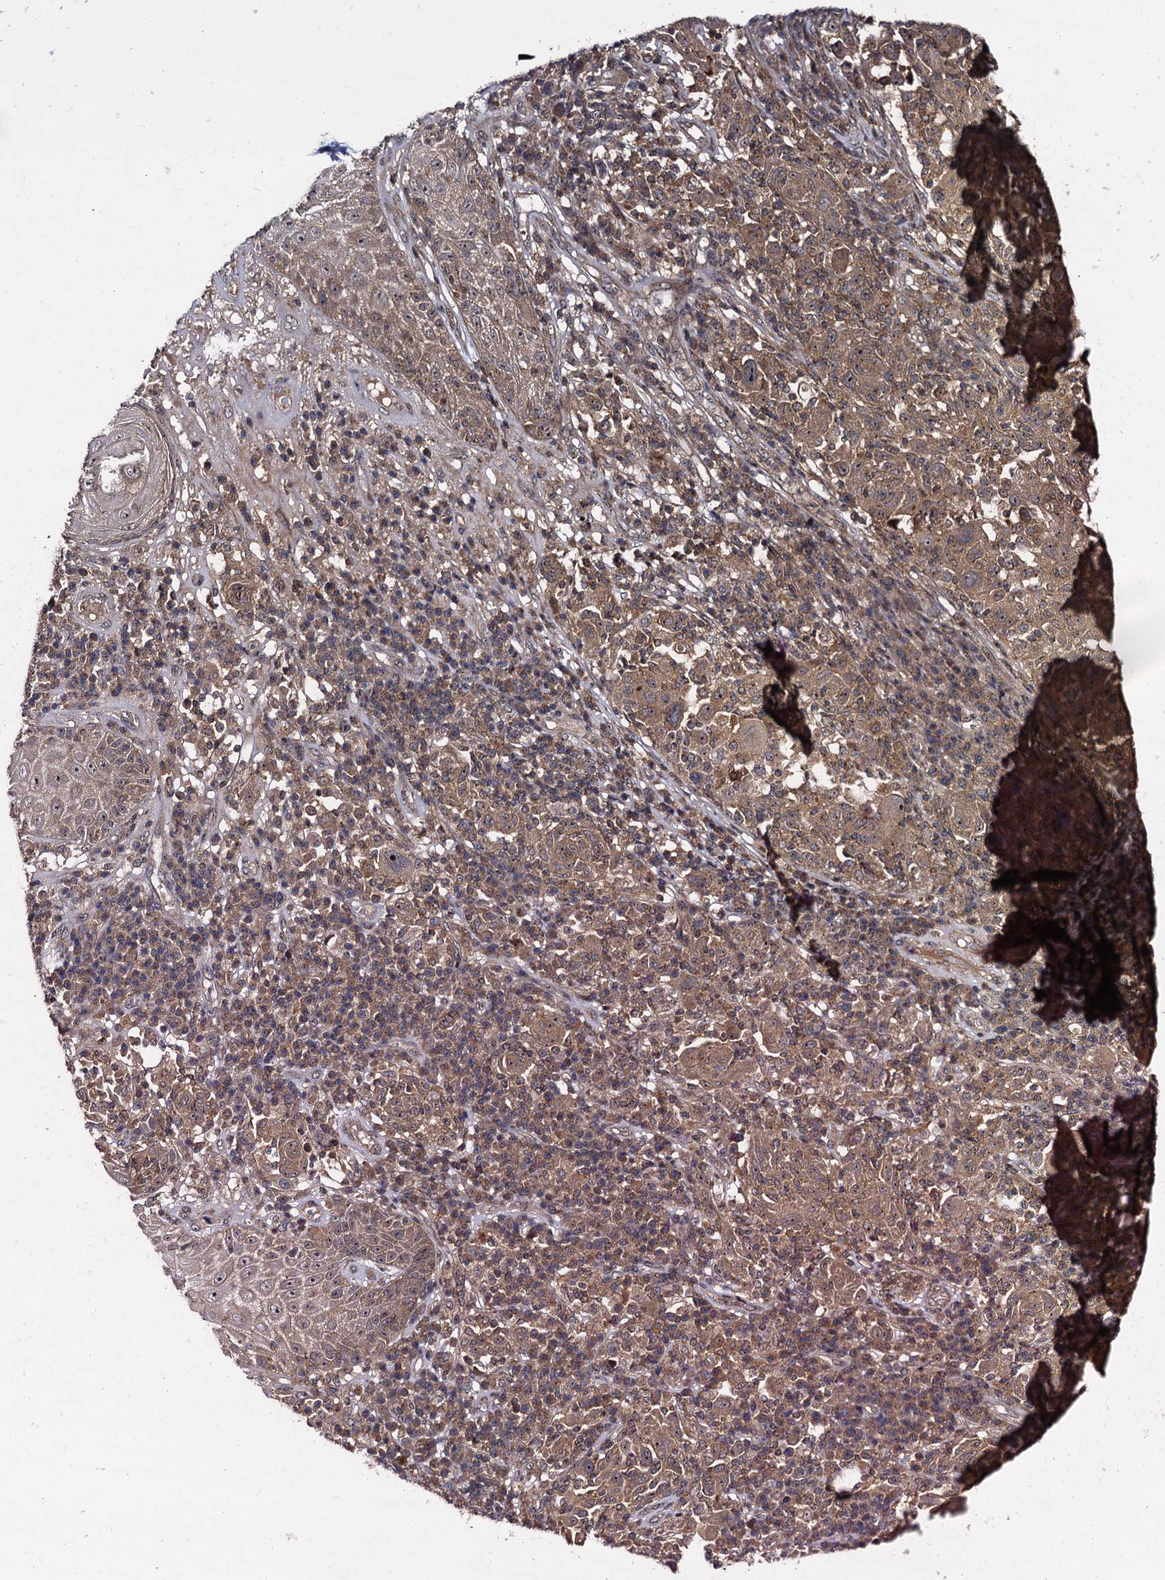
{"staining": {"intensity": "moderate", "quantity": ">75%", "location": "cytoplasmic/membranous,nuclear"}, "tissue": "melanoma", "cell_type": "Tumor cells", "image_type": "cancer", "snomed": [{"axis": "morphology", "description": "Malignant melanoma, NOS"}, {"axis": "topography", "description": "Skin"}], "caption": "Protein staining demonstrates moderate cytoplasmic/membranous and nuclear staining in approximately >75% of tumor cells in melanoma. Ihc stains the protein in brown and the nuclei are stained blue.", "gene": "KXD1", "patient": {"sex": "male", "age": 53}}